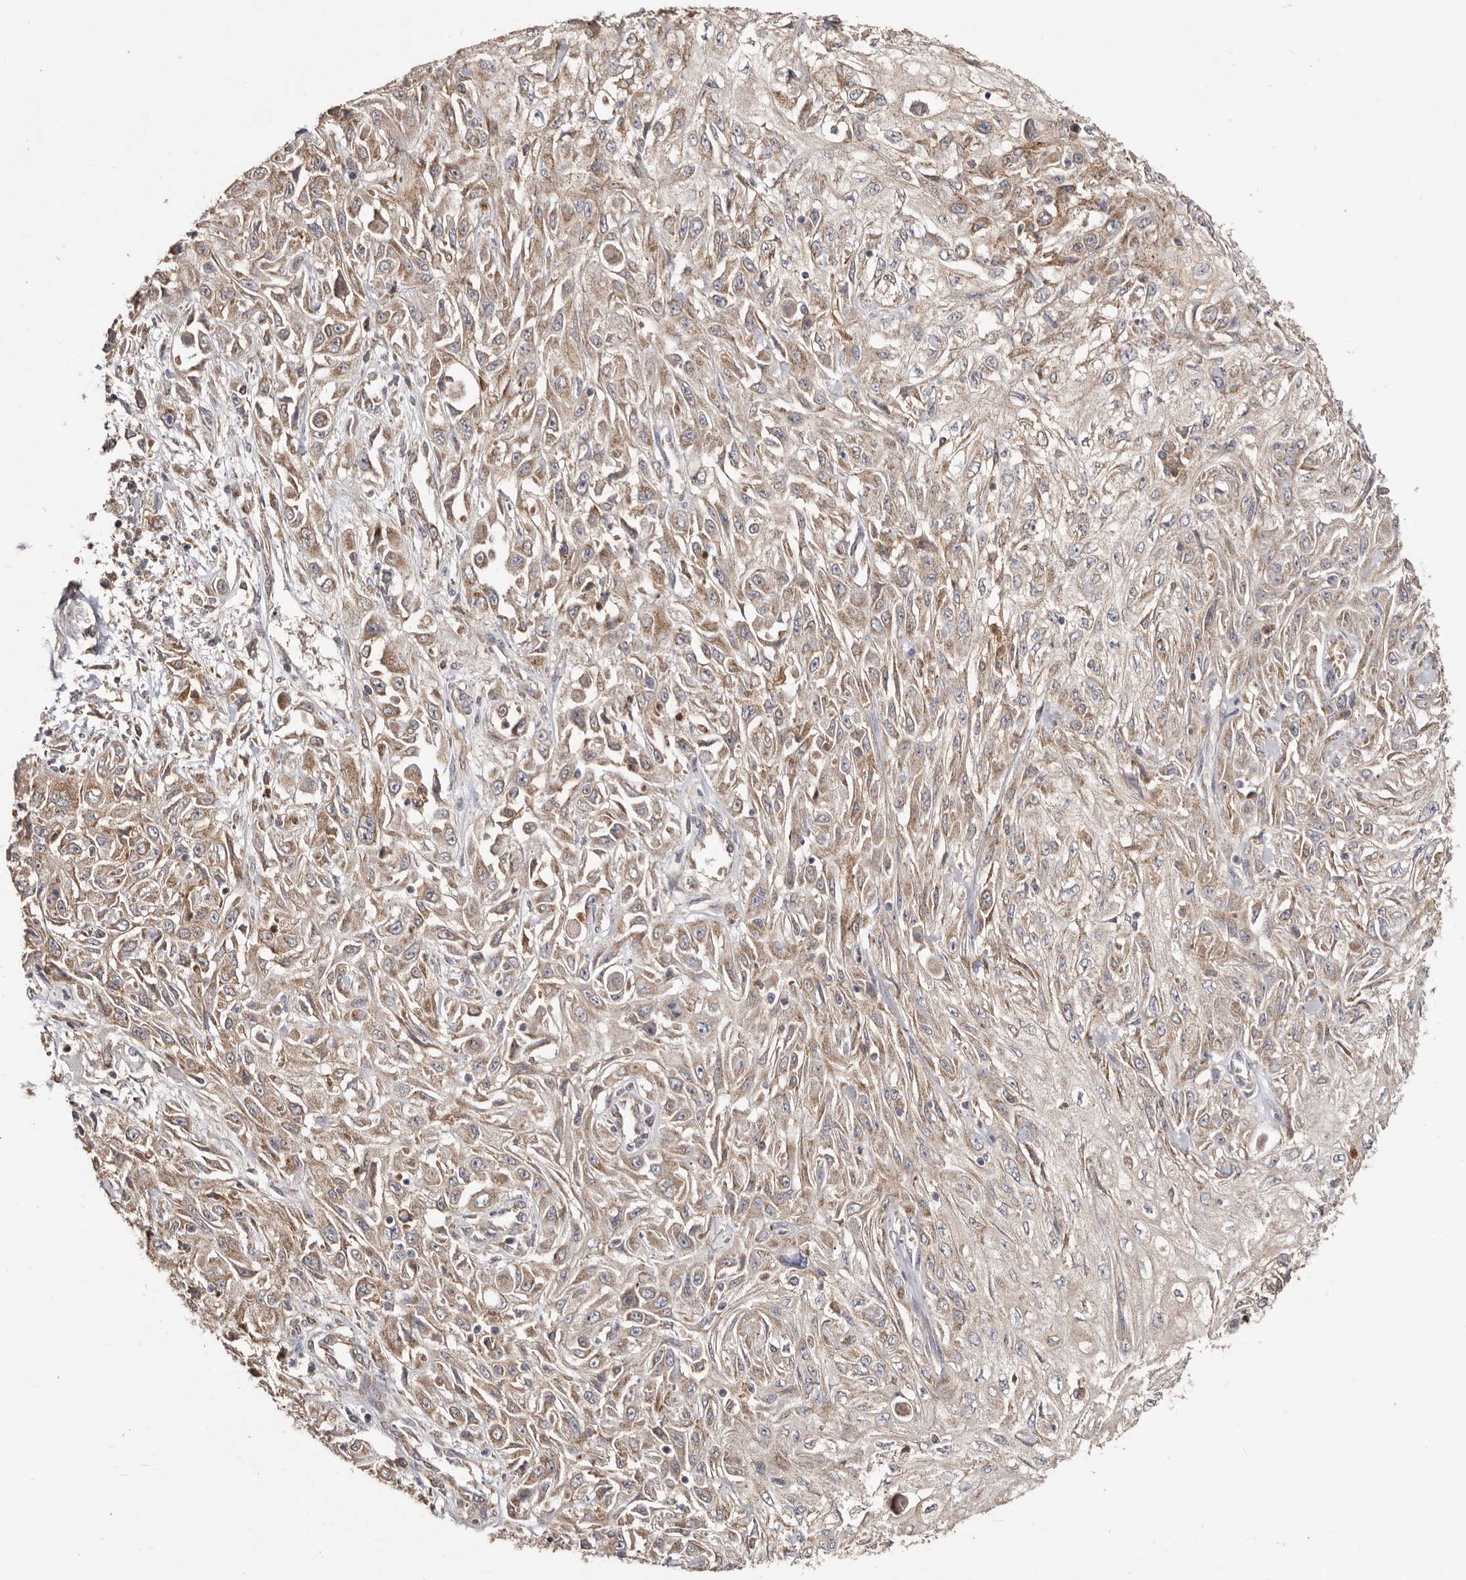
{"staining": {"intensity": "moderate", "quantity": ">75%", "location": "cytoplasmic/membranous"}, "tissue": "skin cancer", "cell_type": "Tumor cells", "image_type": "cancer", "snomed": [{"axis": "morphology", "description": "Squamous cell carcinoma, NOS"}, {"axis": "morphology", "description": "Squamous cell carcinoma, metastatic, NOS"}, {"axis": "topography", "description": "Skin"}, {"axis": "topography", "description": "Lymph node"}], "caption": "Moderate cytoplasmic/membranous protein positivity is appreciated in about >75% of tumor cells in skin metastatic squamous cell carcinoma. The protein is shown in brown color, while the nuclei are stained blue.", "gene": "LRRC25", "patient": {"sex": "male", "age": 75}}